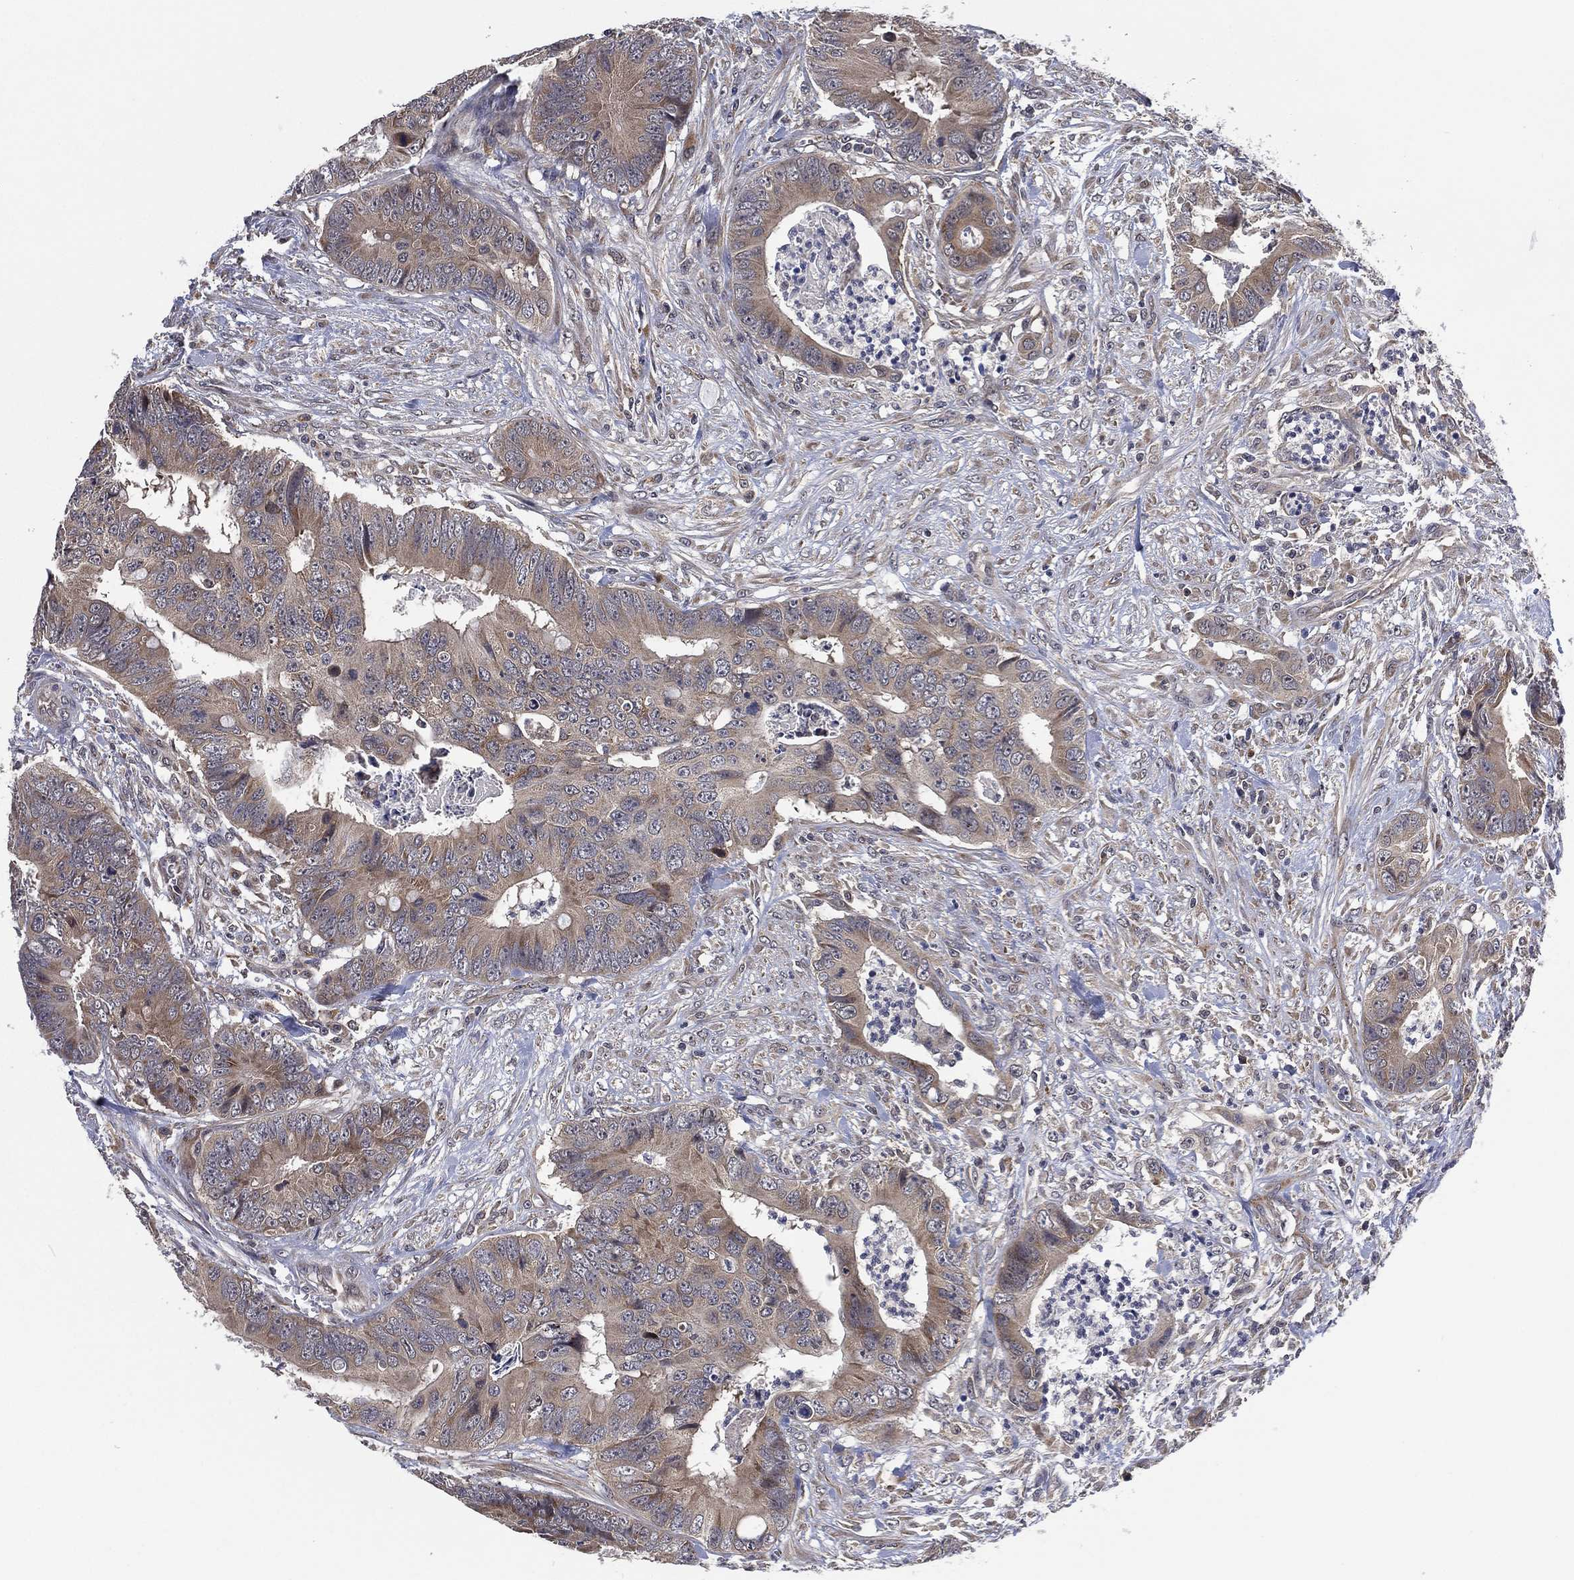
{"staining": {"intensity": "moderate", "quantity": "<25%", "location": "cytoplasmic/membranous"}, "tissue": "colorectal cancer", "cell_type": "Tumor cells", "image_type": "cancer", "snomed": [{"axis": "morphology", "description": "Adenocarcinoma, NOS"}, {"axis": "topography", "description": "Colon"}], "caption": "Moderate cytoplasmic/membranous staining is appreciated in approximately <25% of tumor cells in colorectal adenocarcinoma.", "gene": "SELENOO", "patient": {"sex": "male", "age": 84}}